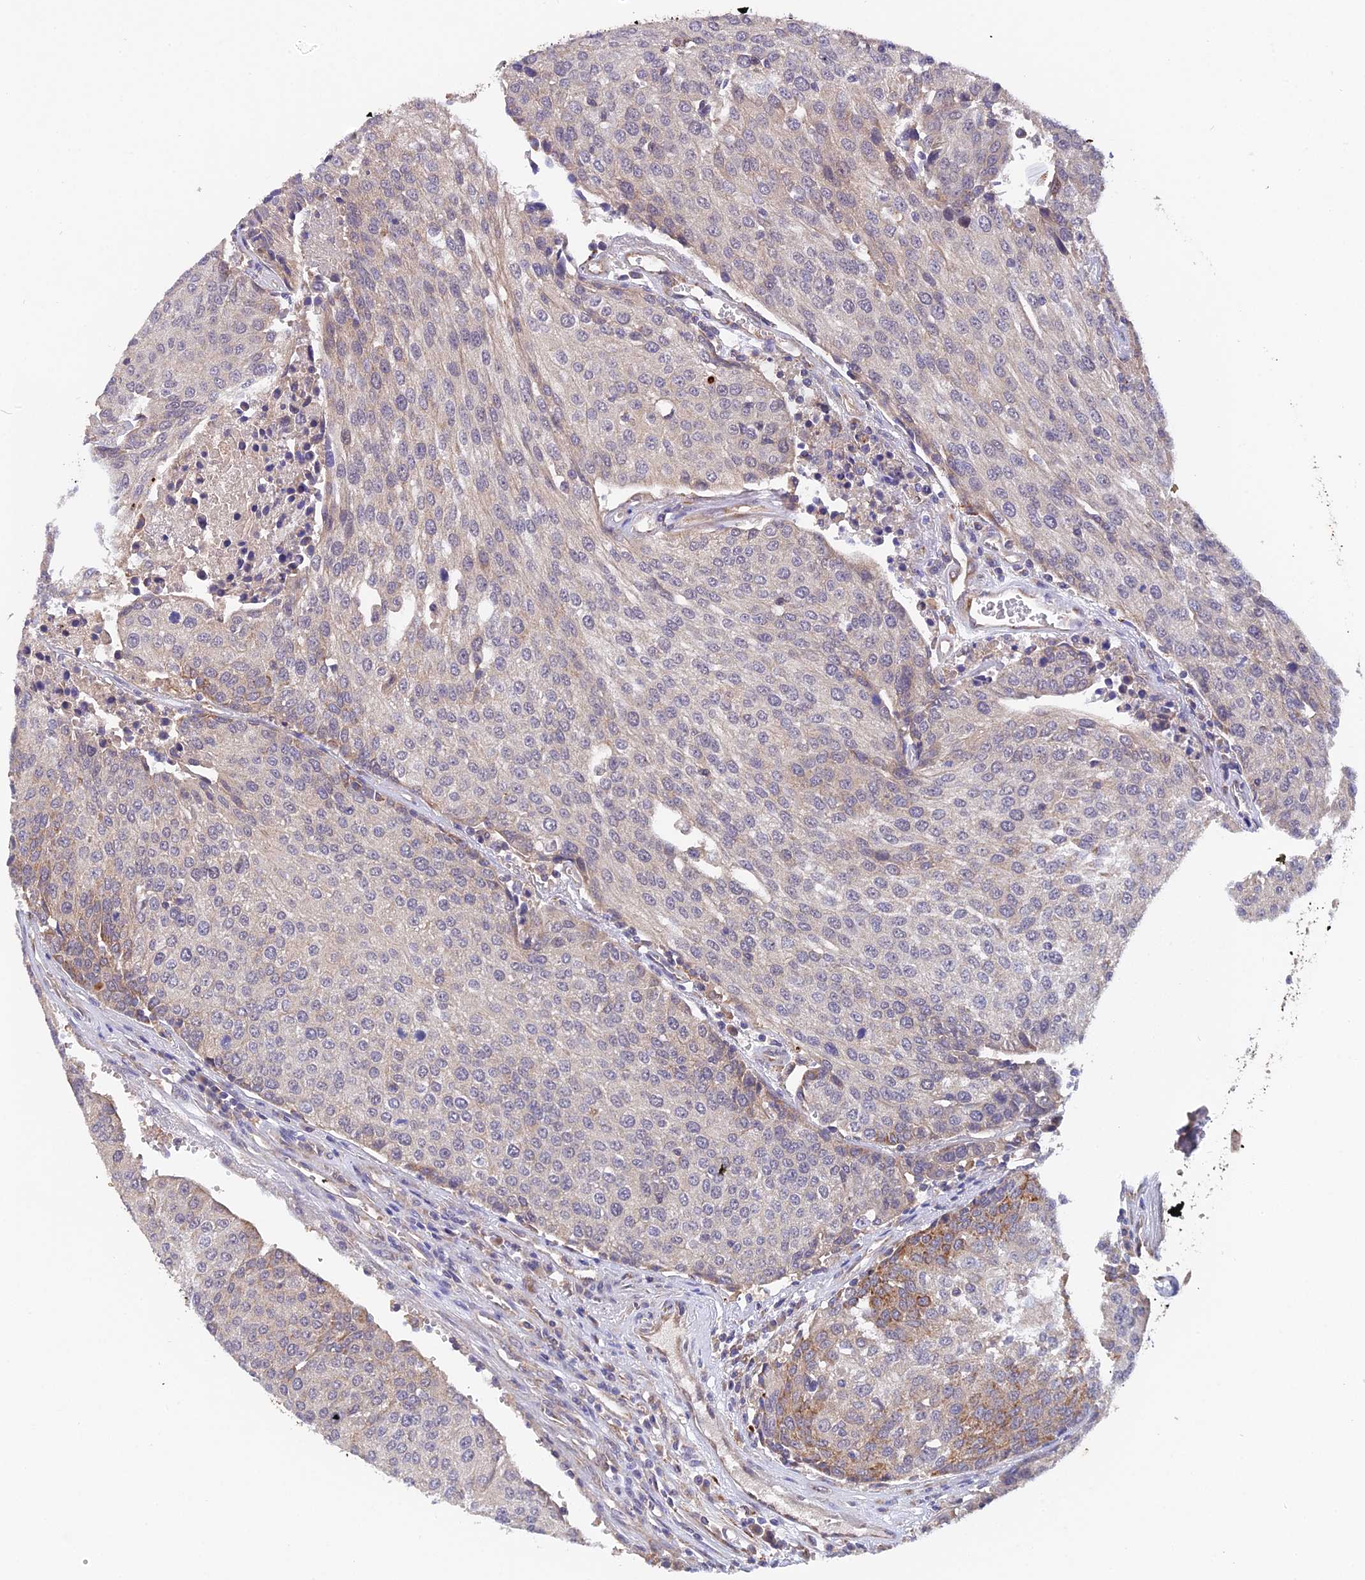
{"staining": {"intensity": "moderate", "quantity": "<25%", "location": "cytoplasmic/membranous"}, "tissue": "urothelial cancer", "cell_type": "Tumor cells", "image_type": "cancer", "snomed": [{"axis": "morphology", "description": "Urothelial carcinoma, High grade"}, {"axis": "topography", "description": "Urinary bladder"}], "caption": "Human urothelial cancer stained for a protein (brown) reveals moderate cytoplasmic/membranous positive expression in approximately <25% of tumor cells.", "gene": "ZBED8", "patient": {"sex": "female", "age": 85}}